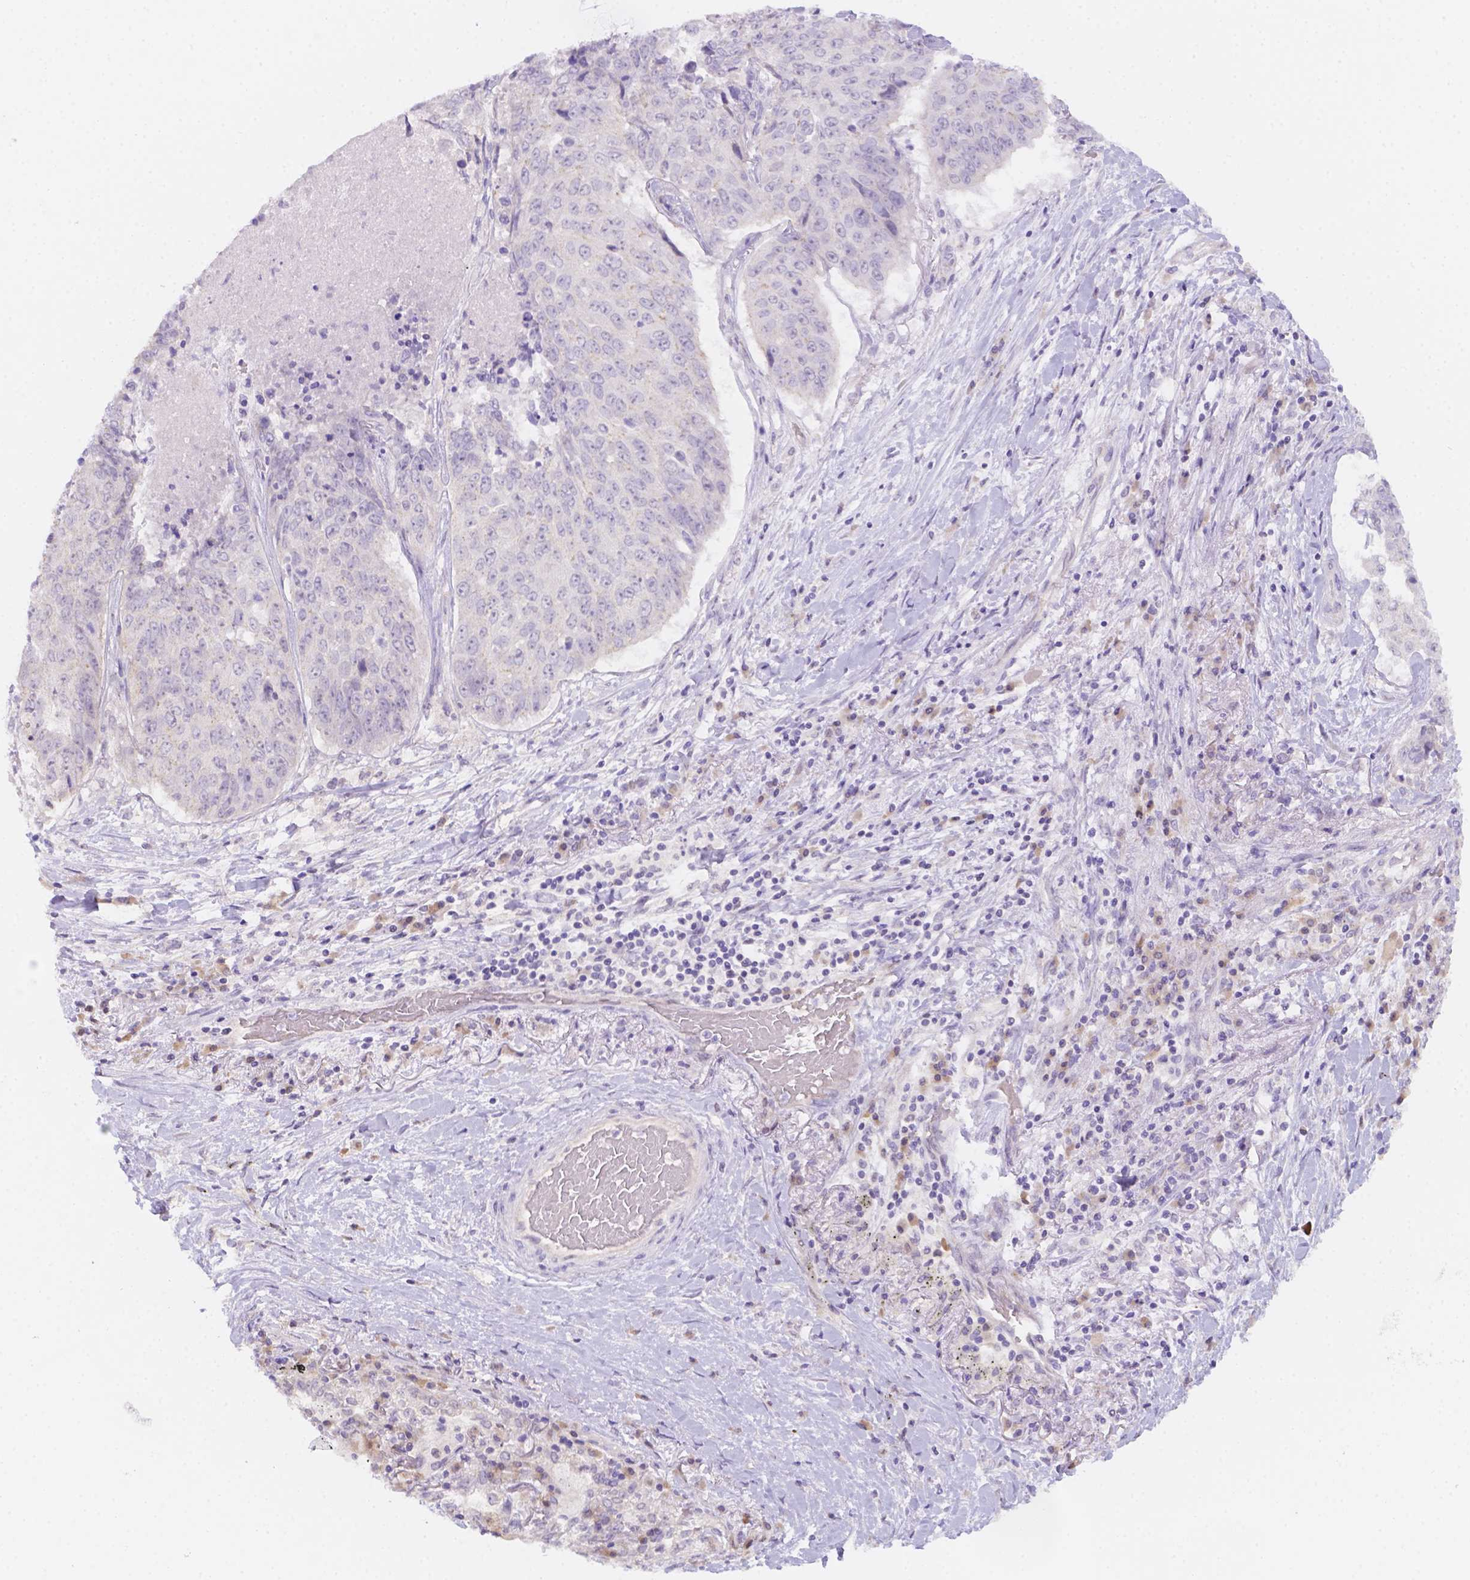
{"staining": {"intensity": "negative", "quantity": "none", "location": "none"}, "tissue": "lung cancer", "cell_type": "Tumor cells", "image_type": "cancer", "snomed": [{"axis": "morphology", "description": "Normal tissue, NOS"}, {"axis": "morphology", "description": "Squamous cell carcinoma, NOS"}, {"axis": "topography", "description": "Bronchus"}, {"axis": "topography", "description": "Lung"}], "caption": "Immunohistochemistry (IHC) of lung squamous cell carcinoma demonstrates no expression in tumor cells.", "gene": "CD96", "patient": {"sex": "male", "age": 64}}